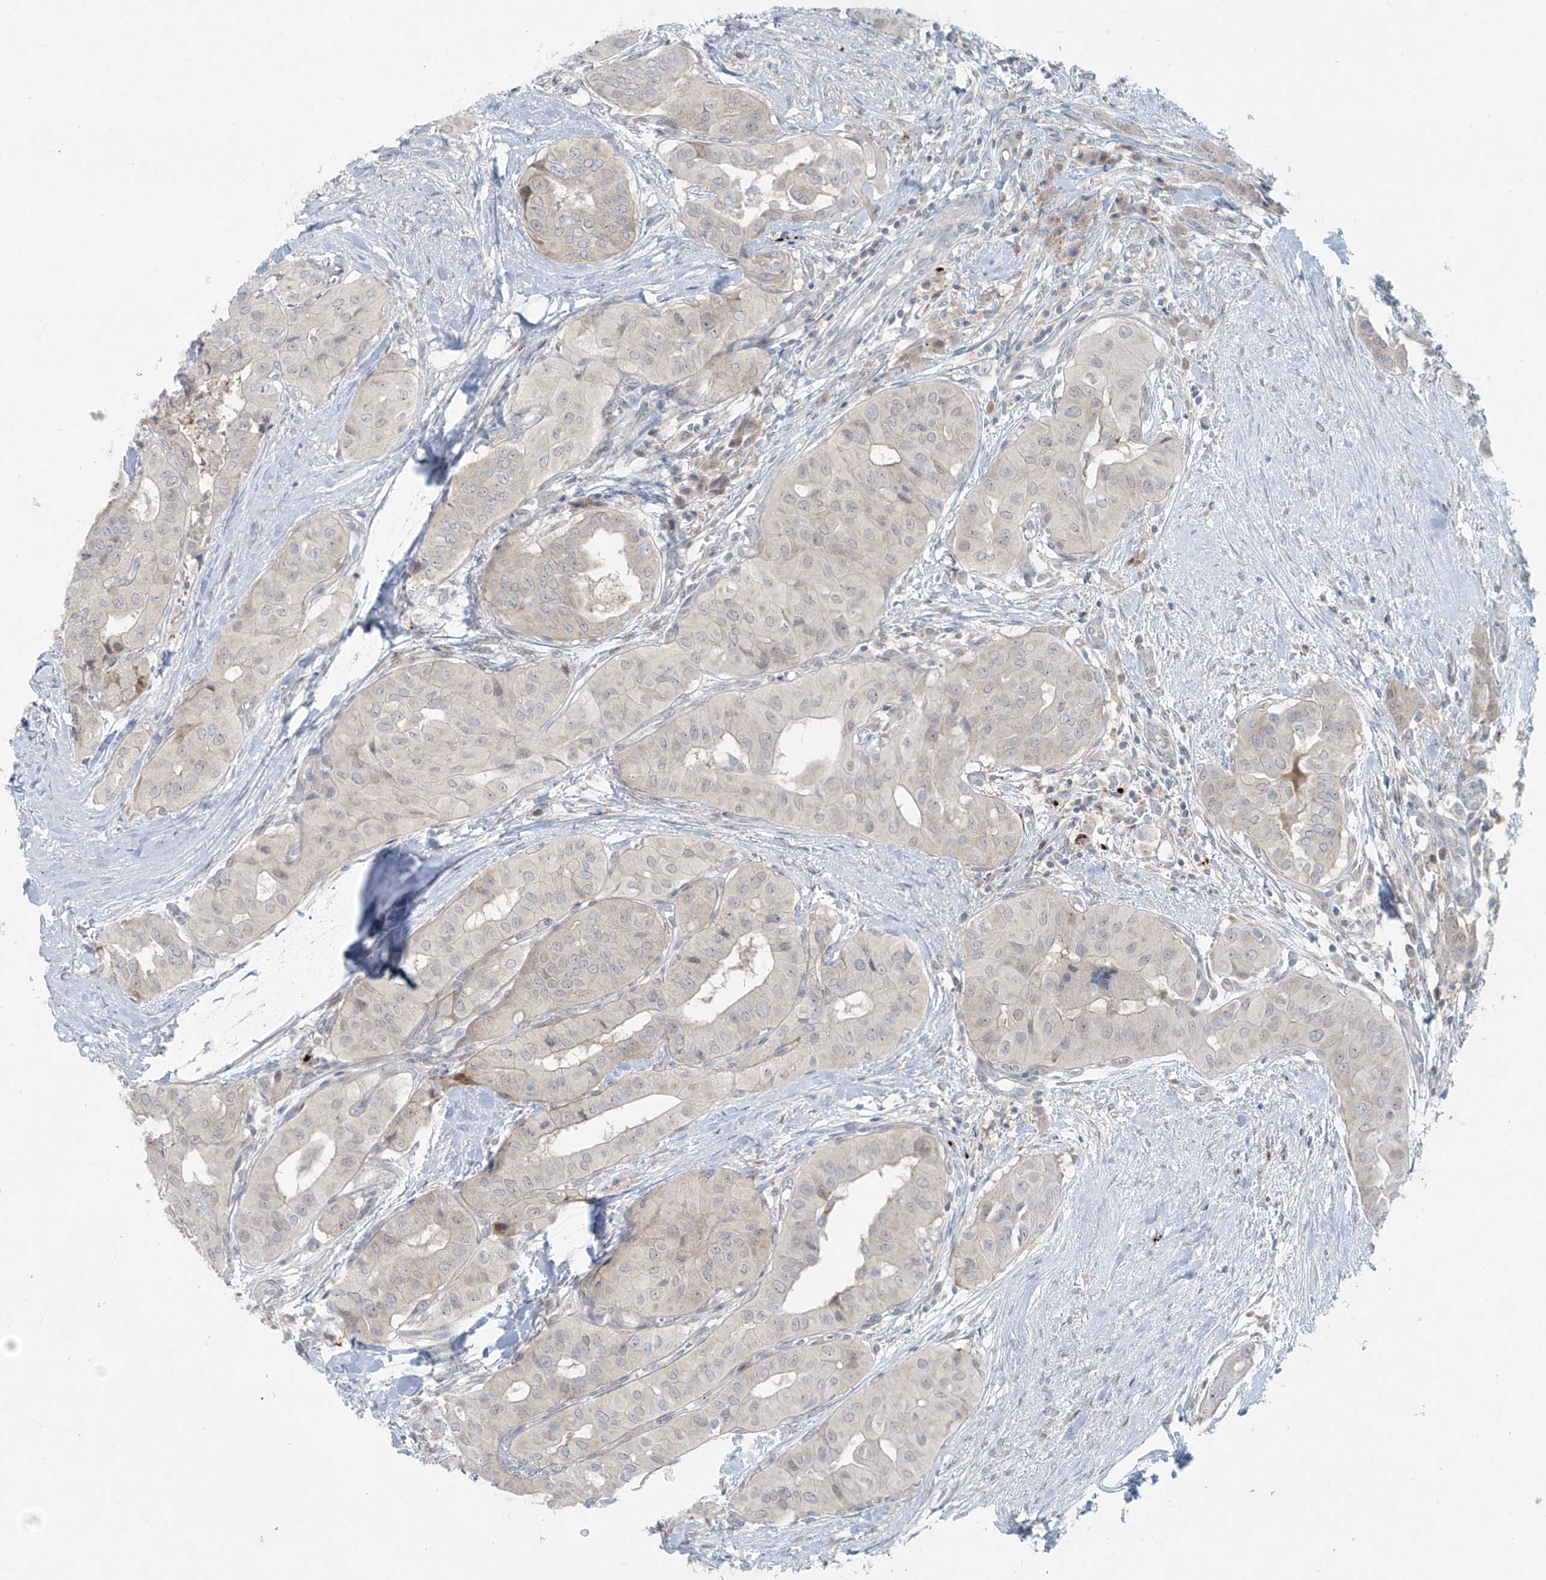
{"staining": {"intensity": "negative", "quantity": "none", "location": "none"}, "tissue": "thyroid cancer", "cell_type": "Tumor cells", "image_type": "cancer", "snomed": [{"axis": "morphology", "description": "Papillary adenocarcinoma, NOS"}, {"axis": "topography", "description": "Thyroid gland"}], "caption": "Immunohistochemical staining of thyroid cancer (papillary adenocarcinoma) shows no significant expression in tumor cells.", "gene": "PPAT", "patient": {"sex": "female", "age": 59}}